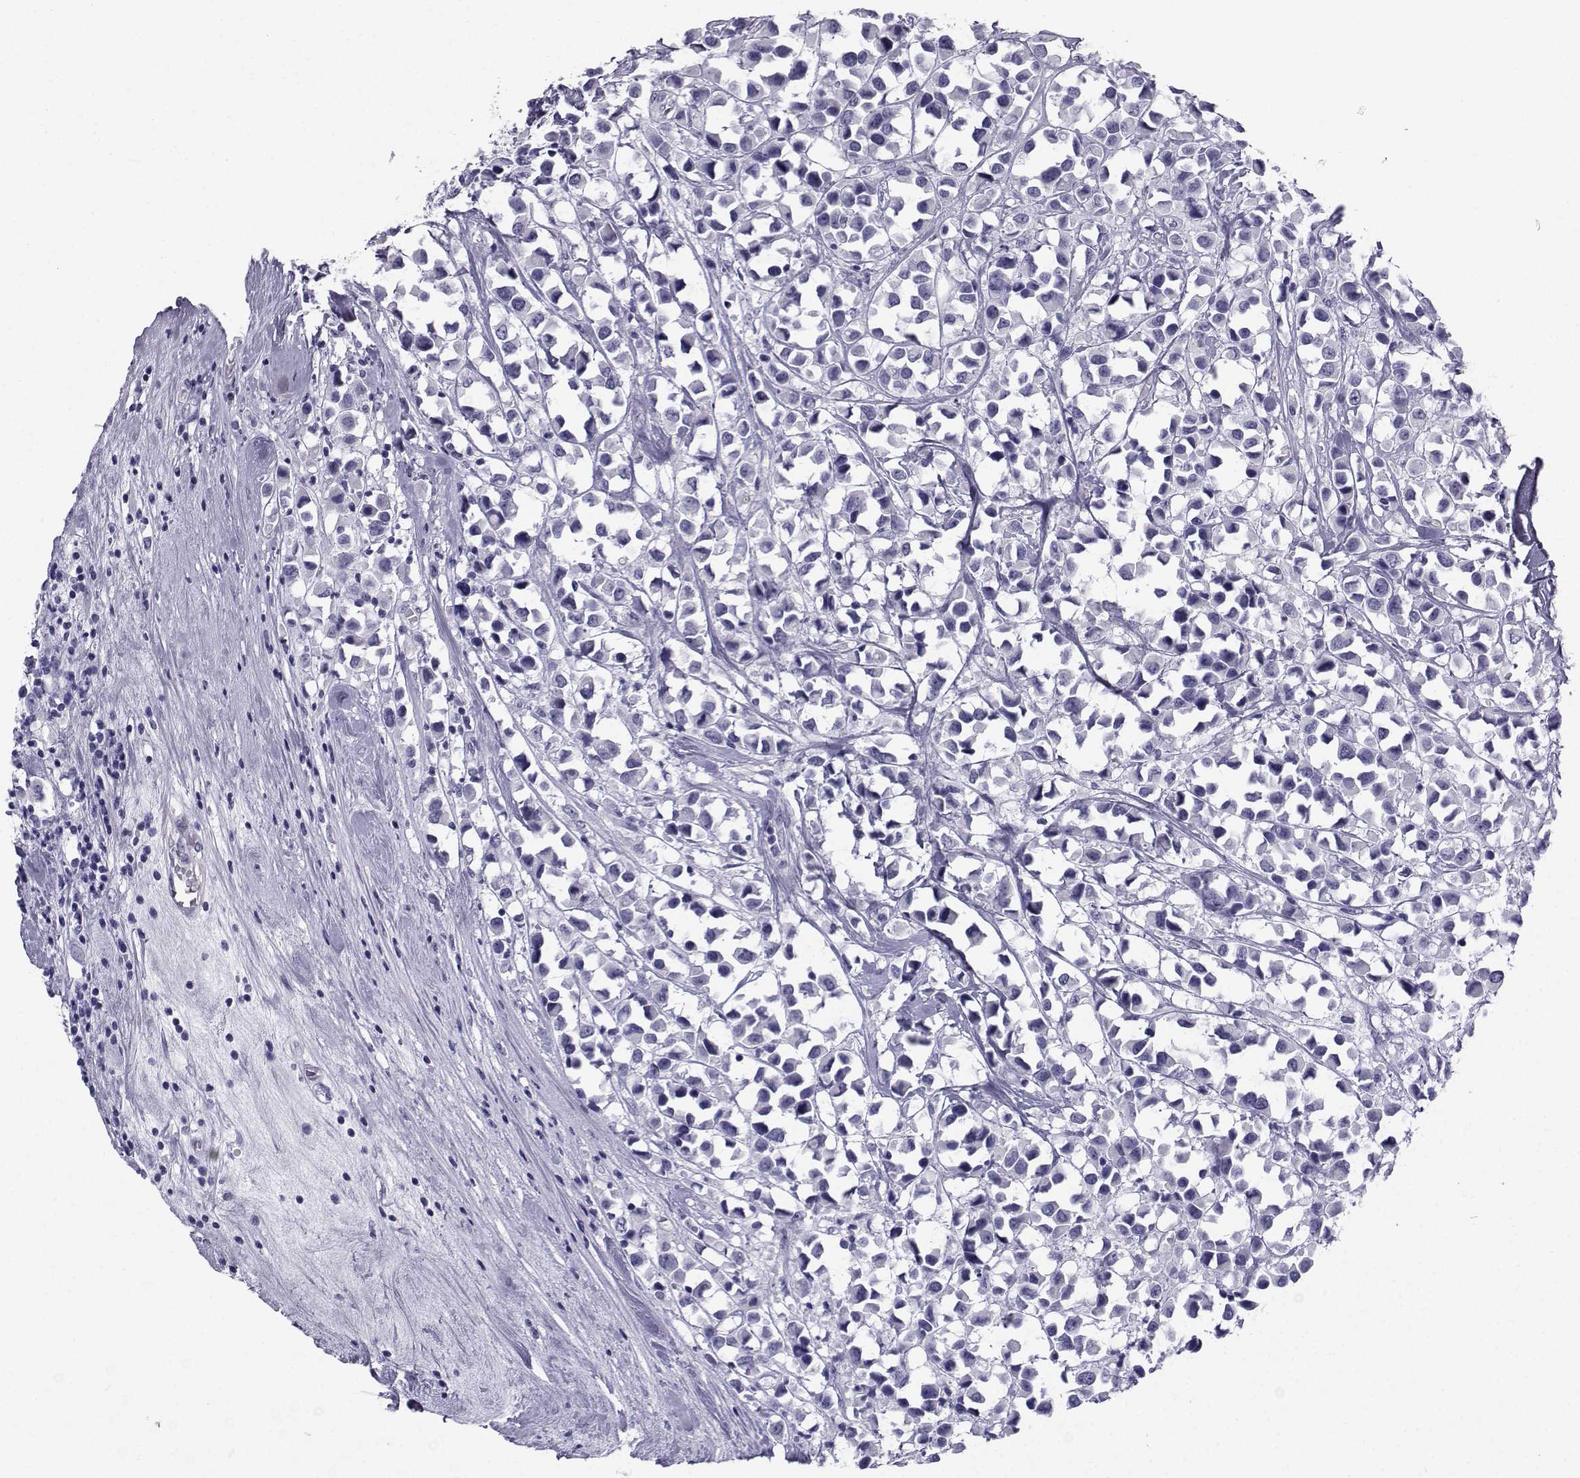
{"staining": {"intensity": "negative", "quantity": "none", "location": "none"}, "tissue": "breast cancer", "cell_type": "Tumor cells", "image_type": "cancer", "snomed": [{"axis": "morphology", "description": "Duct carcinoma"}, {"axis": "topography", "description": "Breast"}], "caption": "The immunohistochemistry image has no significant staining in tumor cells of breast cancer tissue. (DAB IHC with hematoxylin counter stain).", "gene": "SPANXD", "patient": {"sex": "female", "age": 61}}